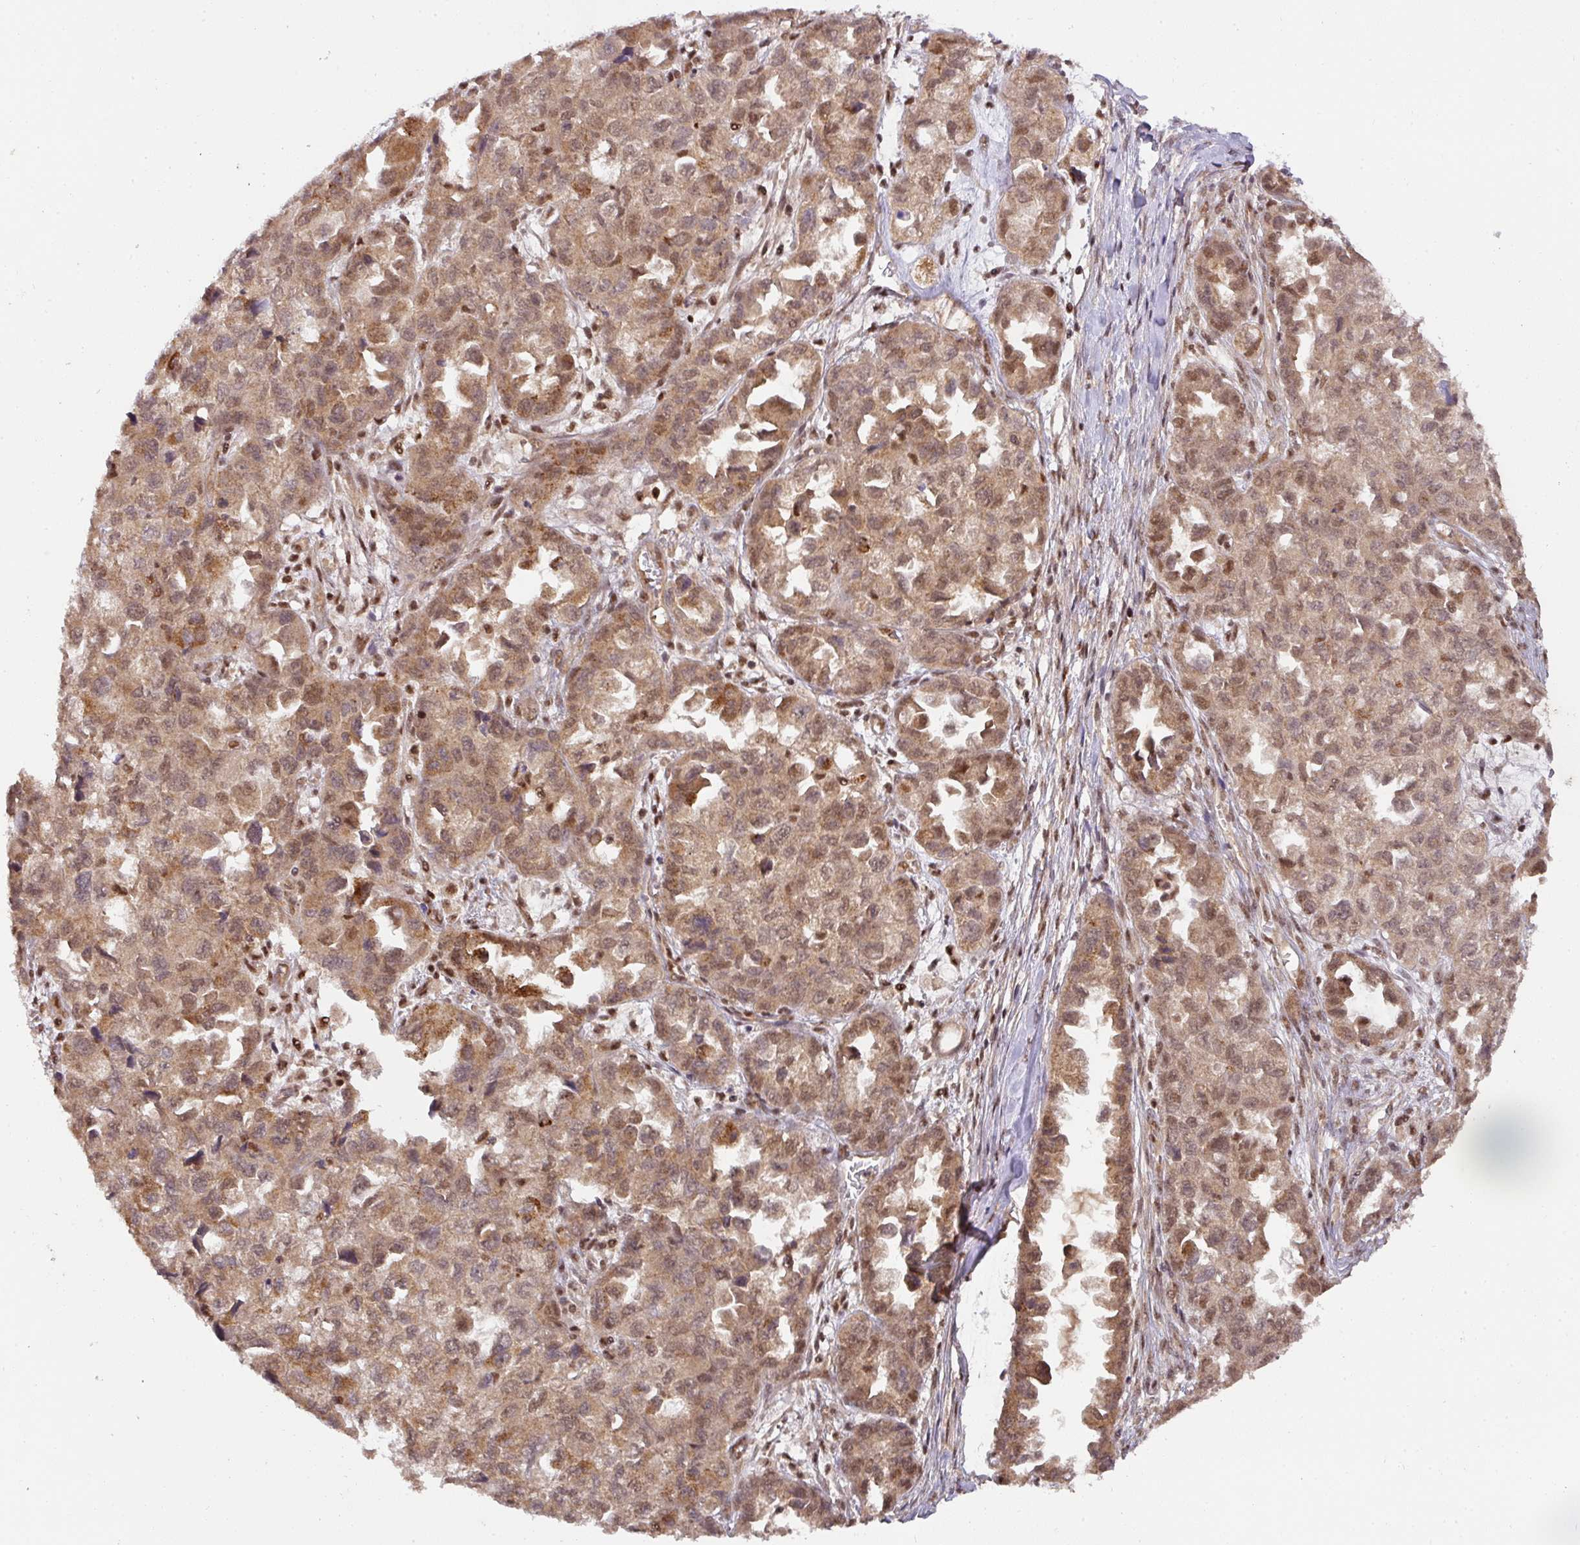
{"staining": {"intensity": "moderate", "quantity": ">75%", "location": "cytoplasmic/membranous,nuclear"}, "tissue": "ovarian cancer", "cell_type": "Tumor cells", "image_type": "cancer", "snomed": [{"axis": "morphology", "description": "Cystadenocarcinoma, serous, NOS"}, {"axis": "topography", "description": "Ovary"}], "caption": "Serous cystadenocarcinoma (ovarian) stained with immunohistochemistry (IHC) exhibits moderate cytoplasmic/membranous and nuclear expression in about >75% of tumor cells.", "gene": "RANBP9", "patient": {"sex": "female", "age": 84}}